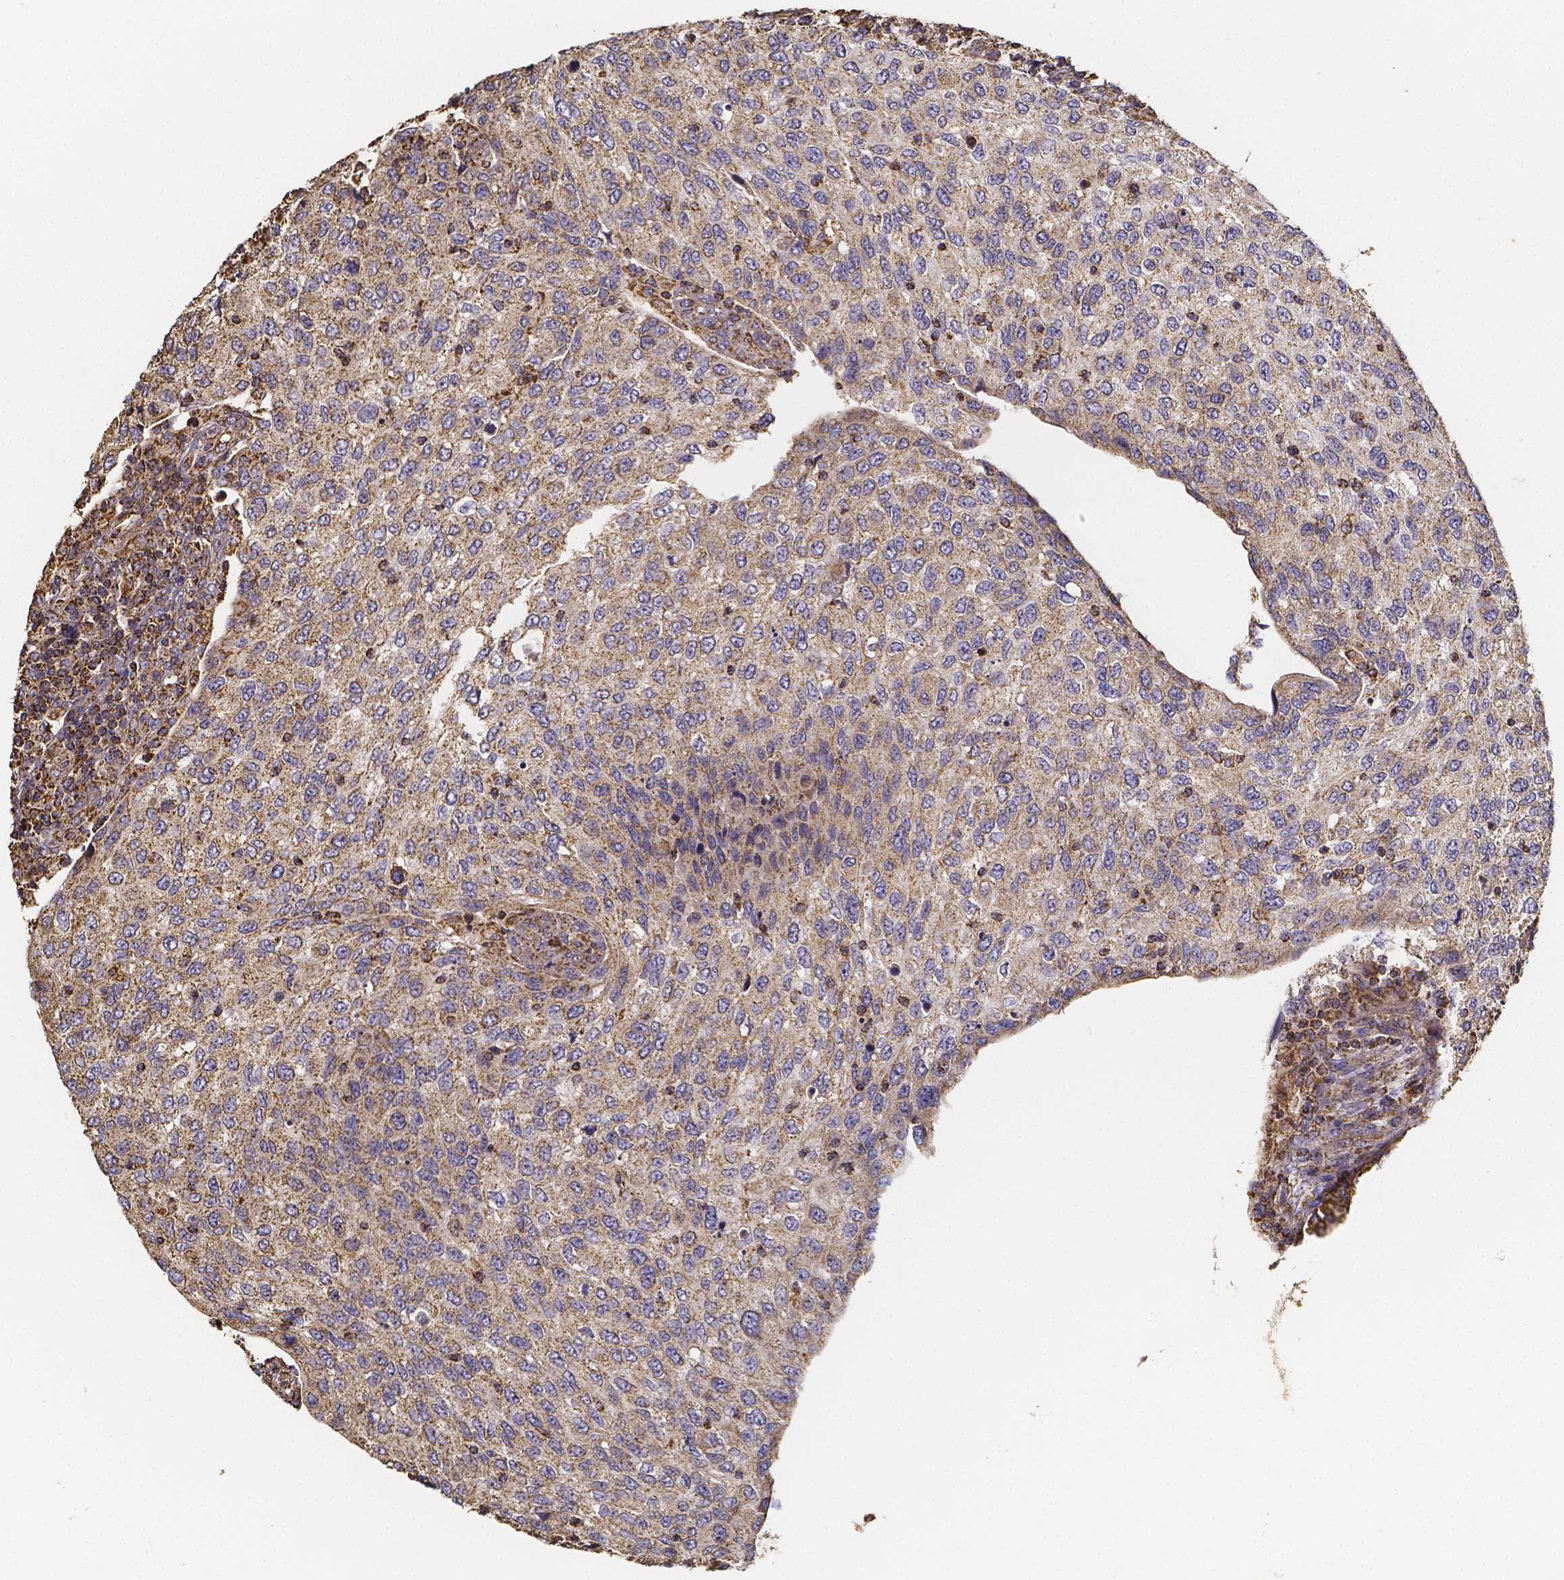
{"staining": {"intensity": "weak", "quantity": ">75%", "location": "cytoplasmic/membranous"}, "tissue": "urothelial cancer", "cell_type": "Tumor cells", "image_type": "cancer", "snomed": [{"axis": "morphology", "description": "Urothelial carcinoma, High grade"}, {"axis": "topography", "description": "Urinary bladder"}], "caption": "IHC of human high-grade urothelial carcinoma exhibits low levels of weak cytoplasmic/membranous positivity in about >75% of tumor cells.", "gene": "SLC35D2", "patient": {"sex": "female", "age": 78}}